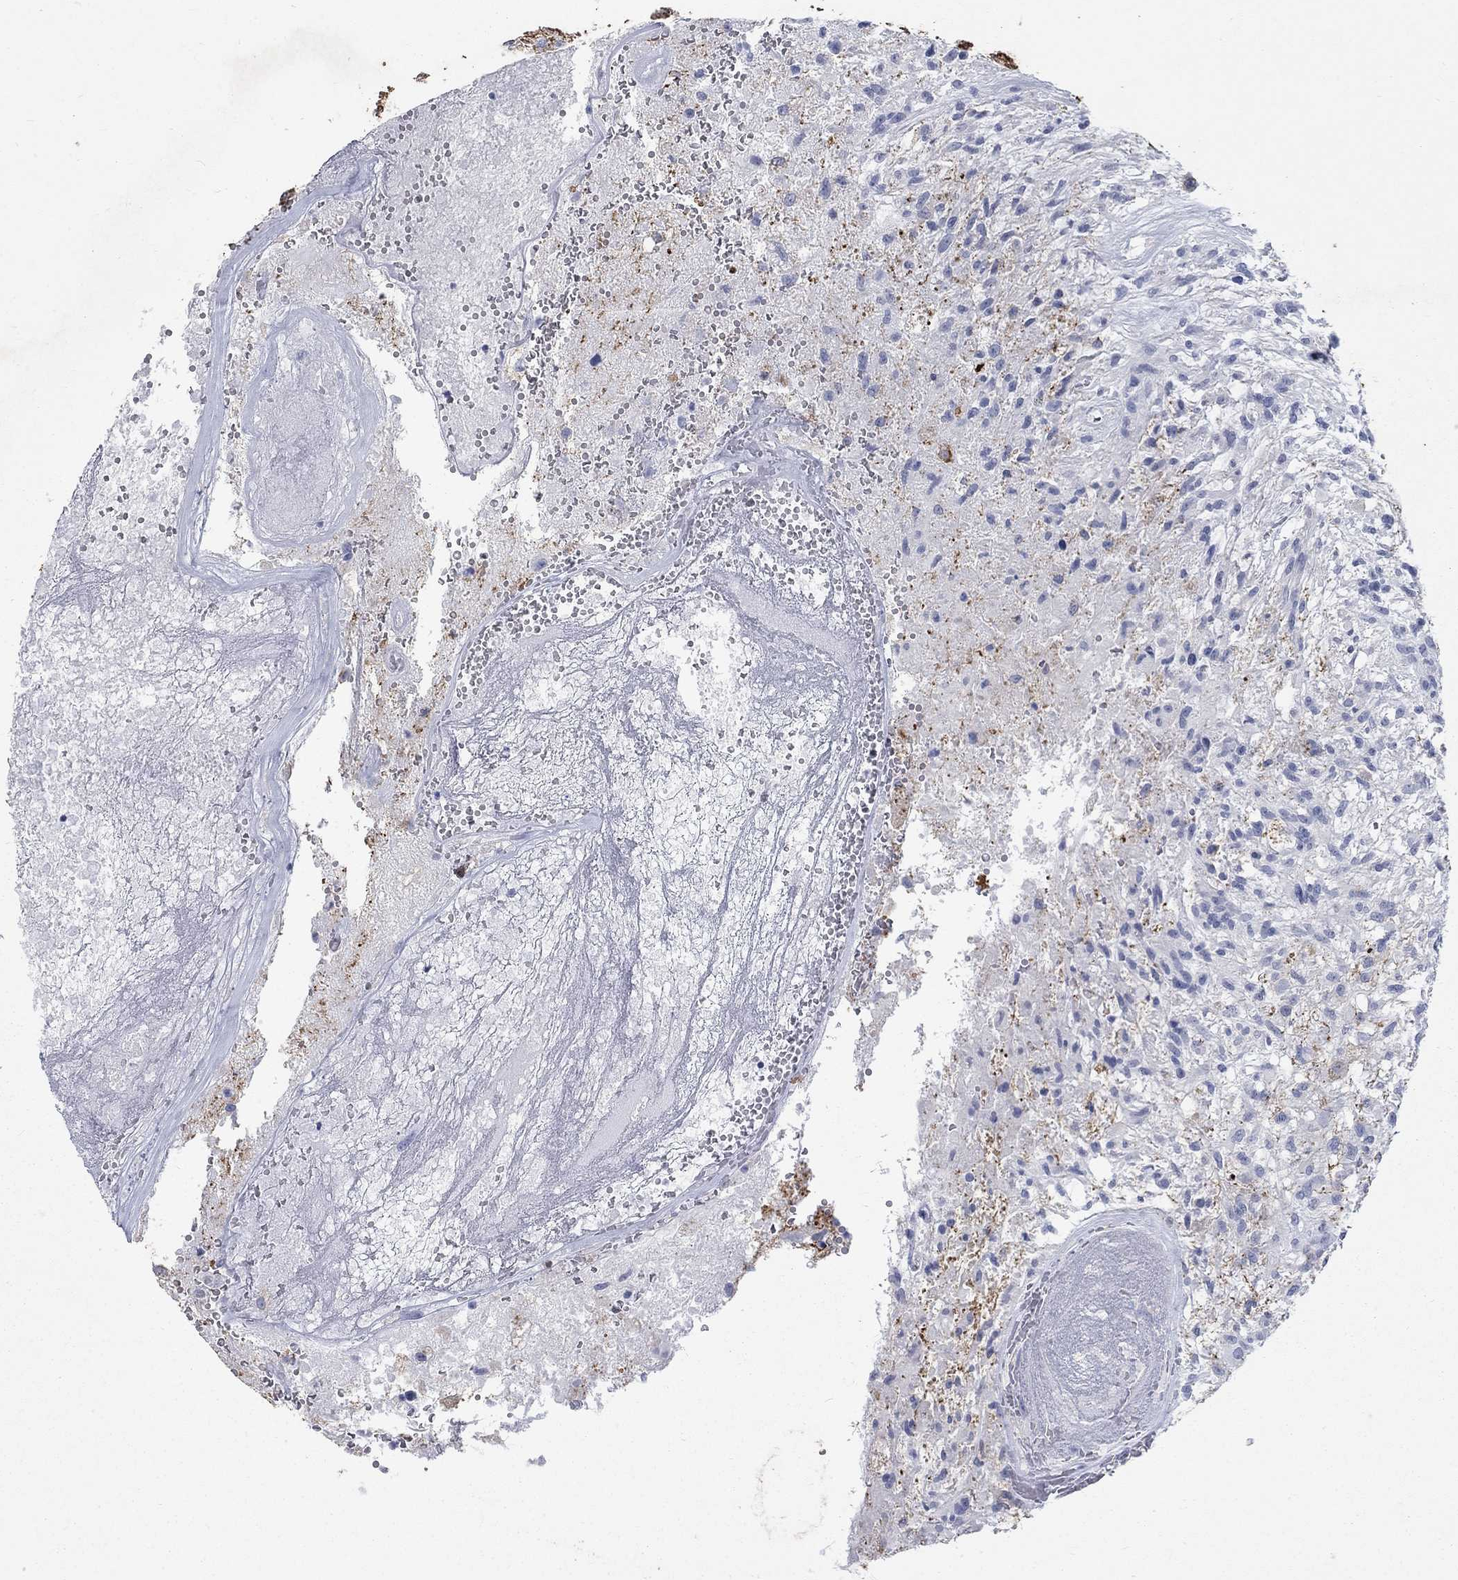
{"staining": {"intensity": "negative", "quantity": "none", "location": "none"}, "tissue": "glioma", "cell_type": "Tumor cells", "image_type": "cancer", "snomed": [{"axis": "morphology", "description": "Glioma, malignant, High grade"}, {"axis": "topography", "description": "Brain"}], "caption": "Immunohistochemical staining of human high-grade glioma (malignant) shows no significant positivity in tumor cells. (DAB immunohistochemistry visualized using brightfield microscopy, high magnification).", "gene": "RFTN2", "patient": {"sex": "male", "age": 56}}